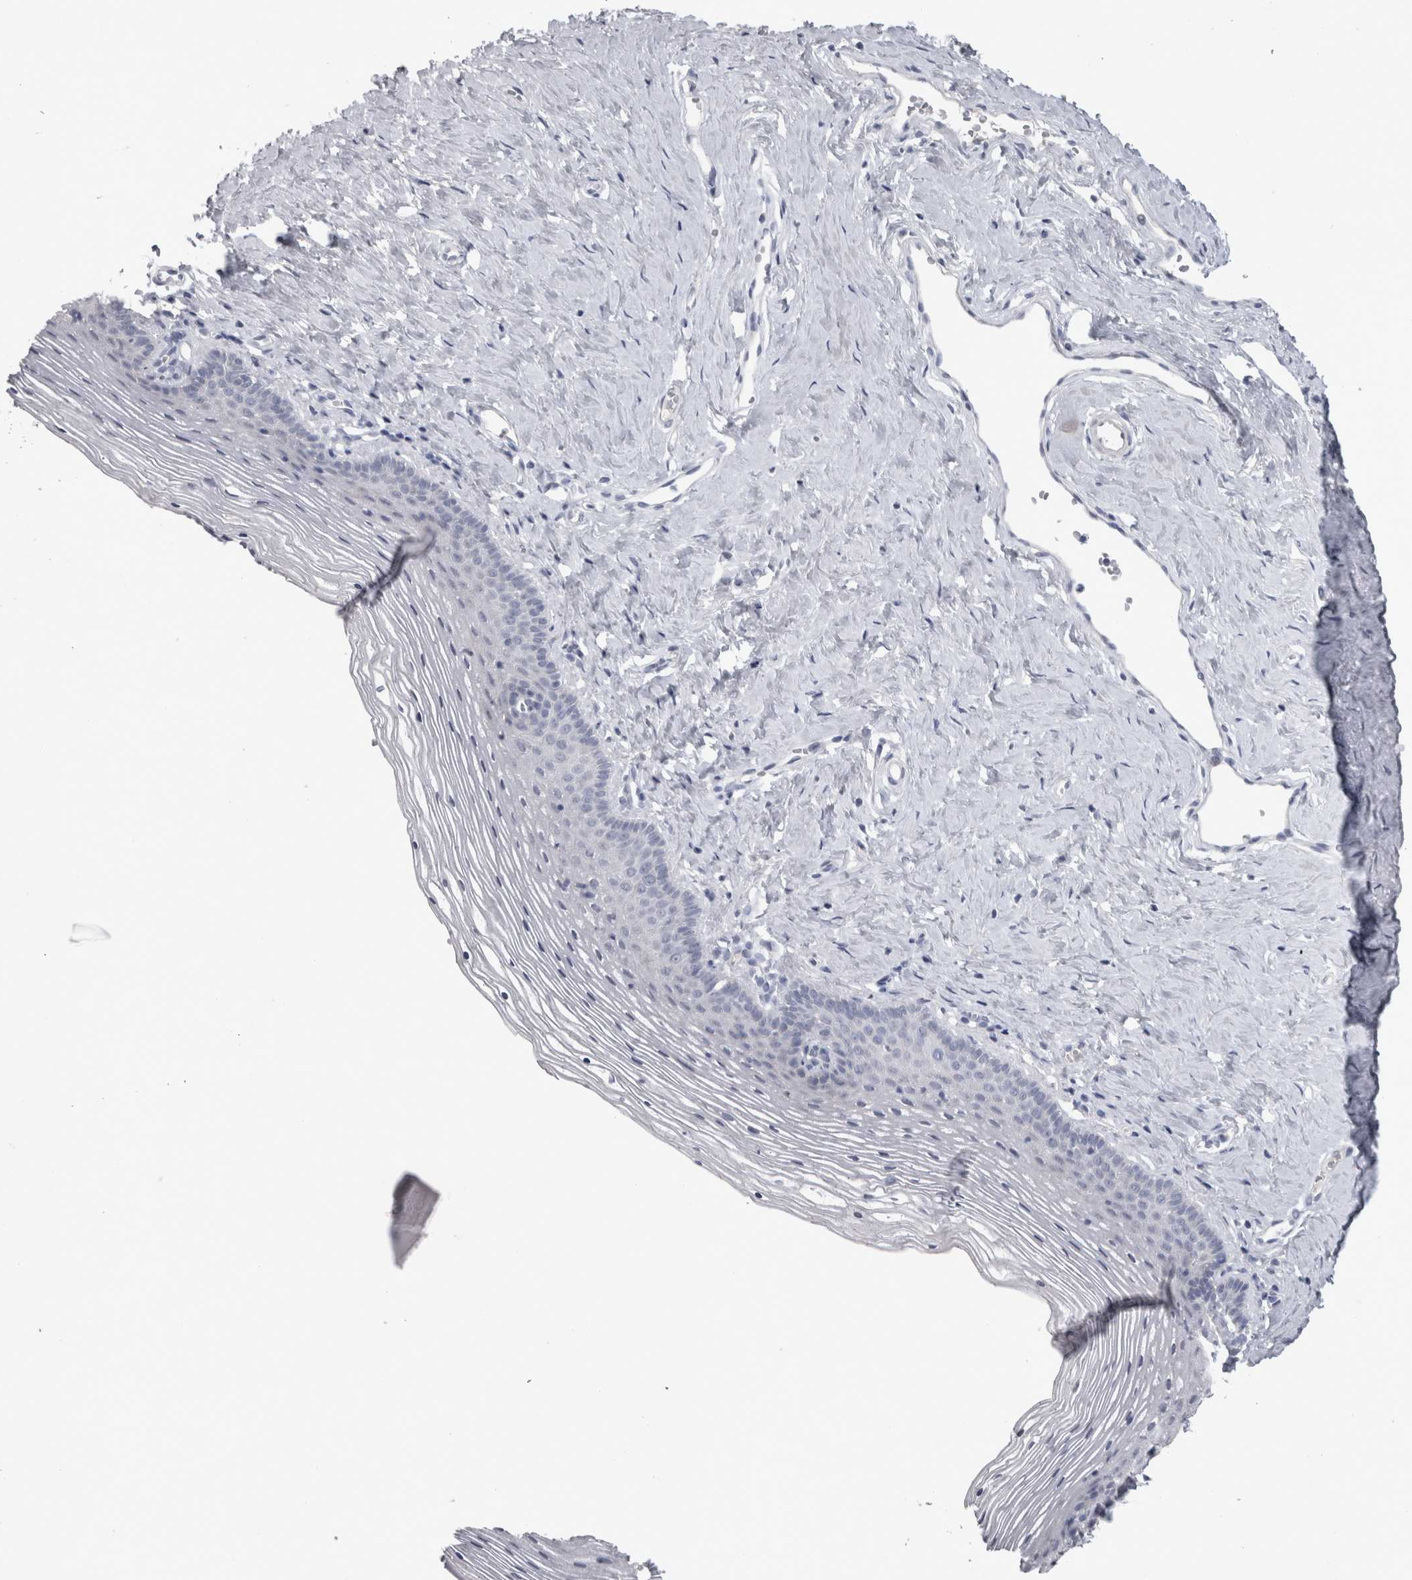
{"staining": {"intensity": "negative", "quantity": "none", "location": "none"}, "tissue": "vagina", "cell_type": "Squamous epithelial cells", "image_type": "normal", "snomed": [{"axis": "morphology", "description": "Normal tissue, NOS"}, {"axis": "topography", "description": "Vagina"}], "caption": "An IHC photomicrograph of normal vagina is shown. There is no staining in squamous epithelial cells of vagina.", "gene": "PDX1", "patient": {"sex": "female", "age": 32}}